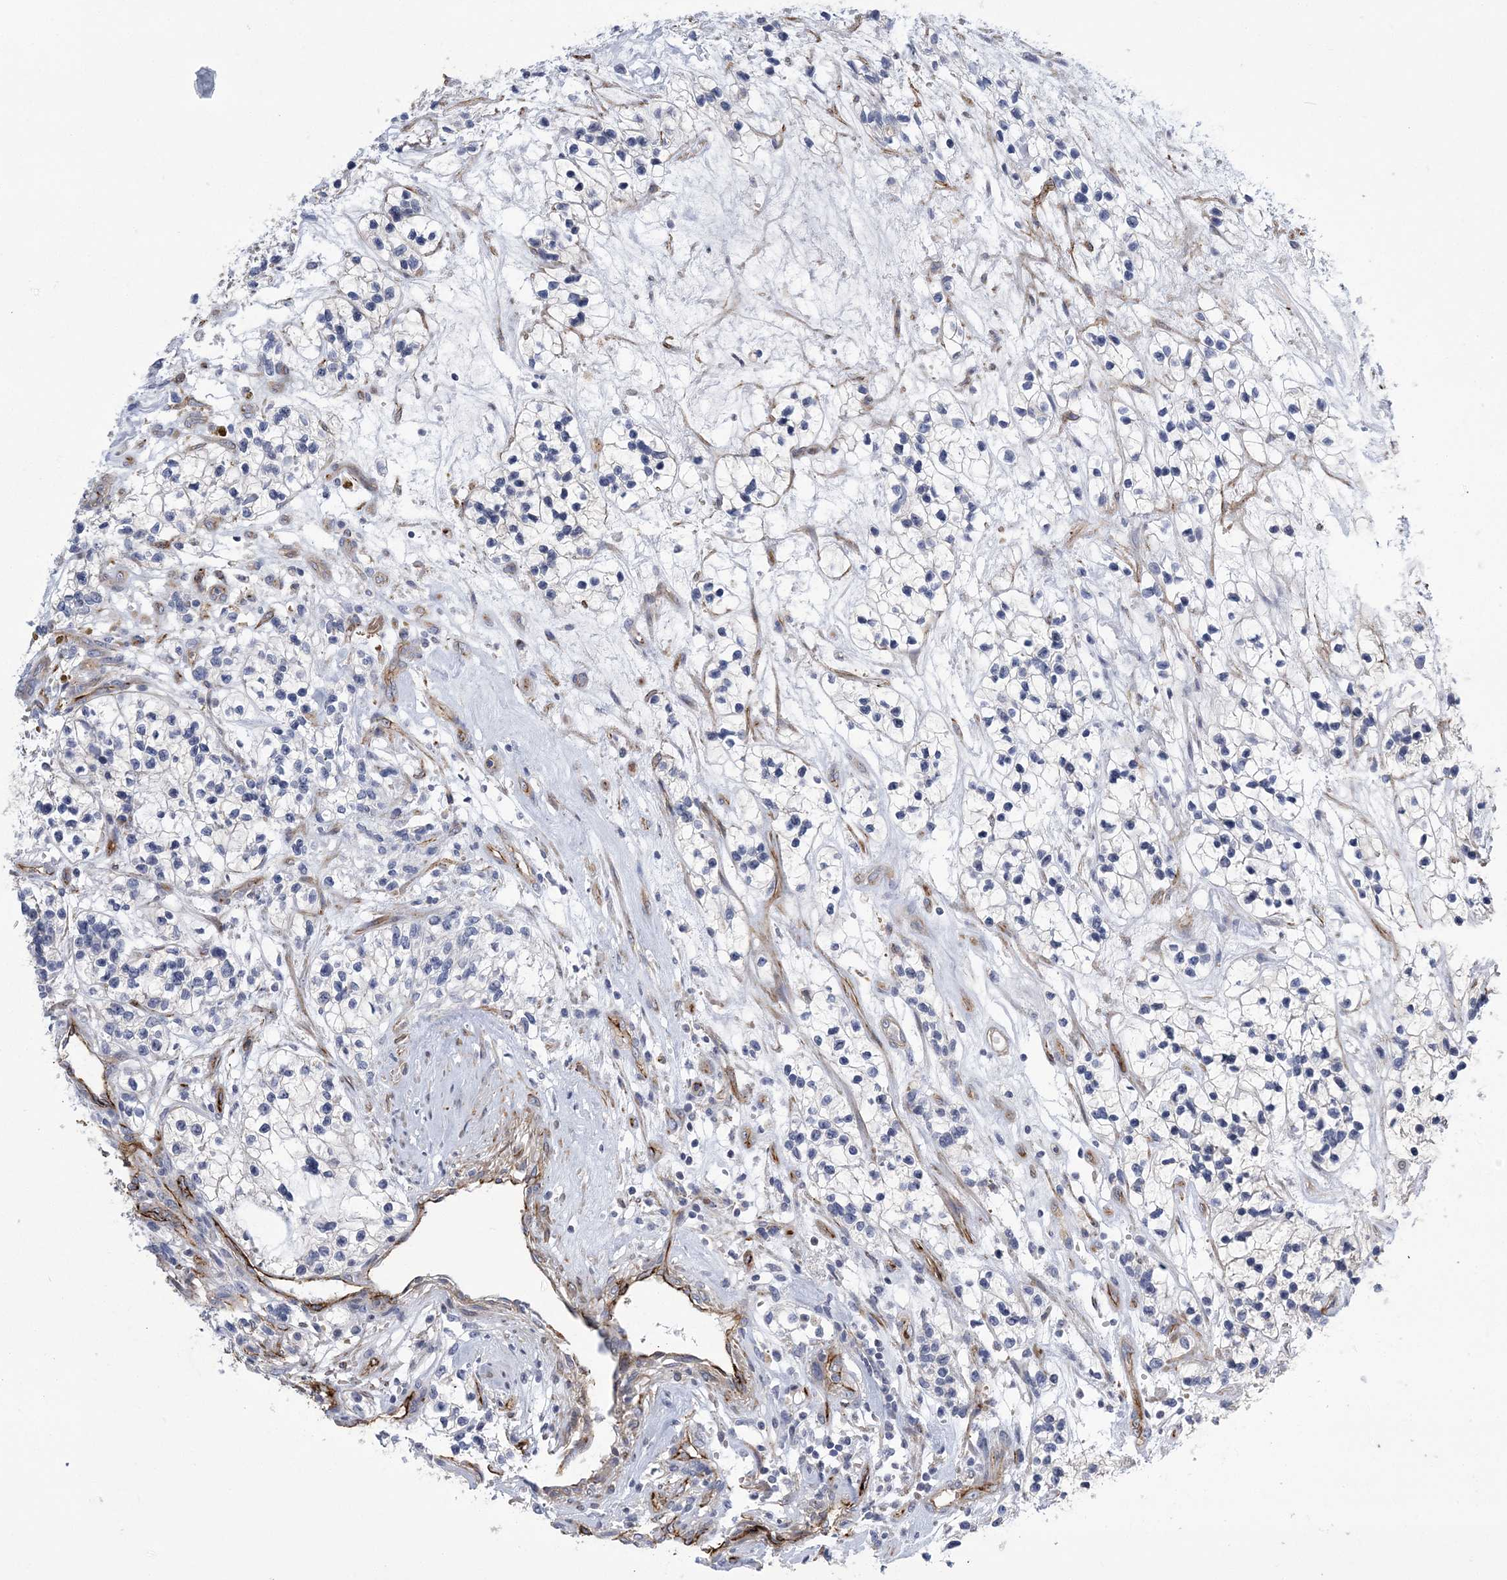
{"staining": {"intensity": "negative", "quantity": "none", "location": "none"}, "tissue": "renal cancer", "cell_type": "Tumor cells", "image_type": "cancer", "snomed": [{"axis": "morphology", "description": "Adenocarcinoma, NOS"}, {"axis": "topography", "description": "Kidney"}], "caption": "The immunohistochemistry (IHC) photomicrograph has no significant staining in tumor cells of renal adenocarcinoma tissue.", "gene": "CALN1", "patient": {"sex": "female", "age": 57}}